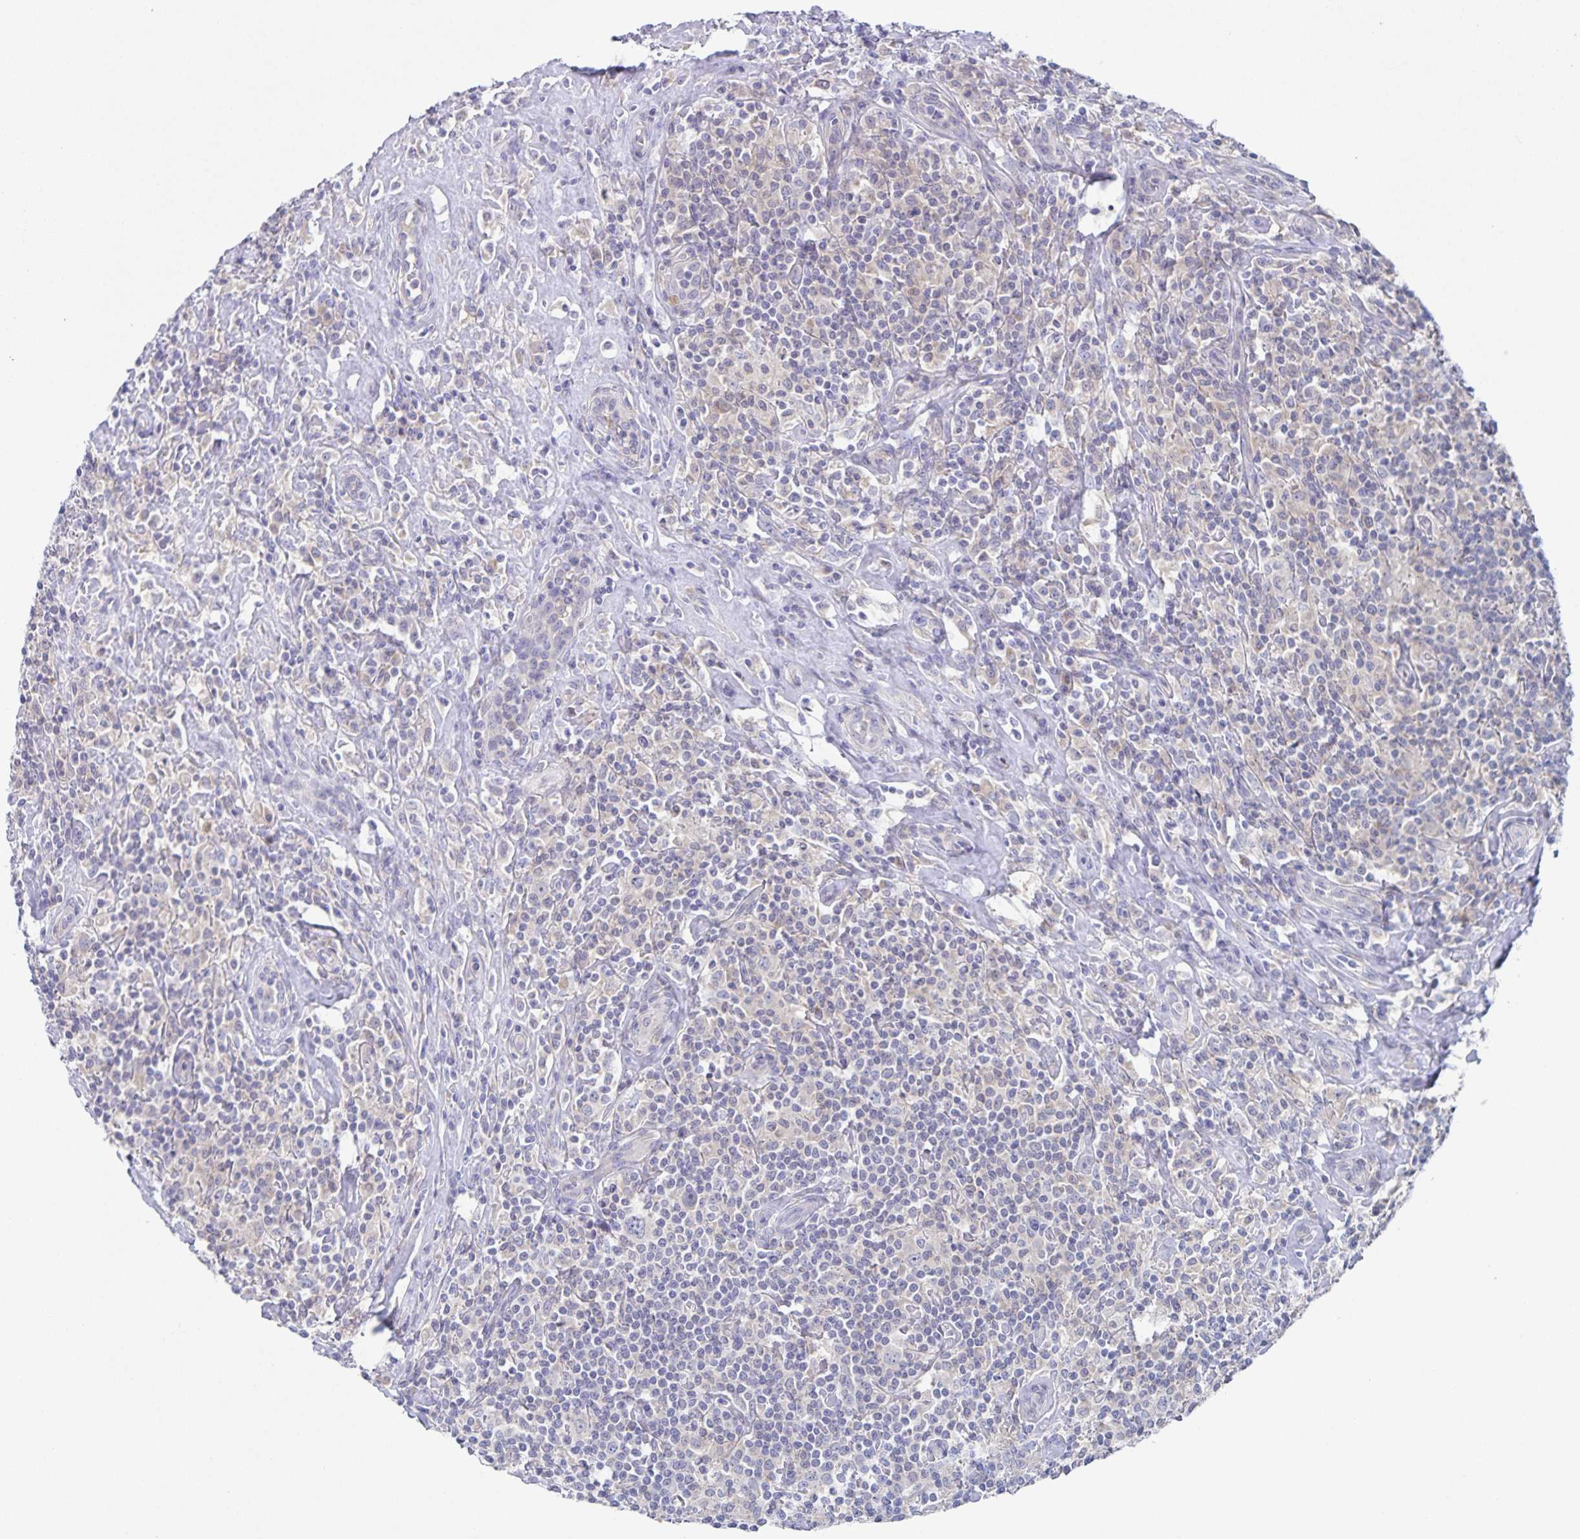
{"staining": {"intensity": "negative", "quantity": "none", "location": "none"}, "tissue": "lymphoma", "cell_type": "Tumor cells", "image_type": "cancer", "snomed": [{"axis": "morphology", "description": "Hodgkin's disease, NOS"}, {"axis": "morphology", "description": "Hodgkin's lymphoma, nodular sclerosis"}, {"axis": "topography", "description": "Lymph node"}], "caption": "IHC of lymphoma demonstrates no expression in tumor cells. (DAB immunohistochemistry (IHC) visualized using brightfield microscopy, high magnification).", "gene": "RPL36A", "patient": {"sex": "female", "age": 10}}